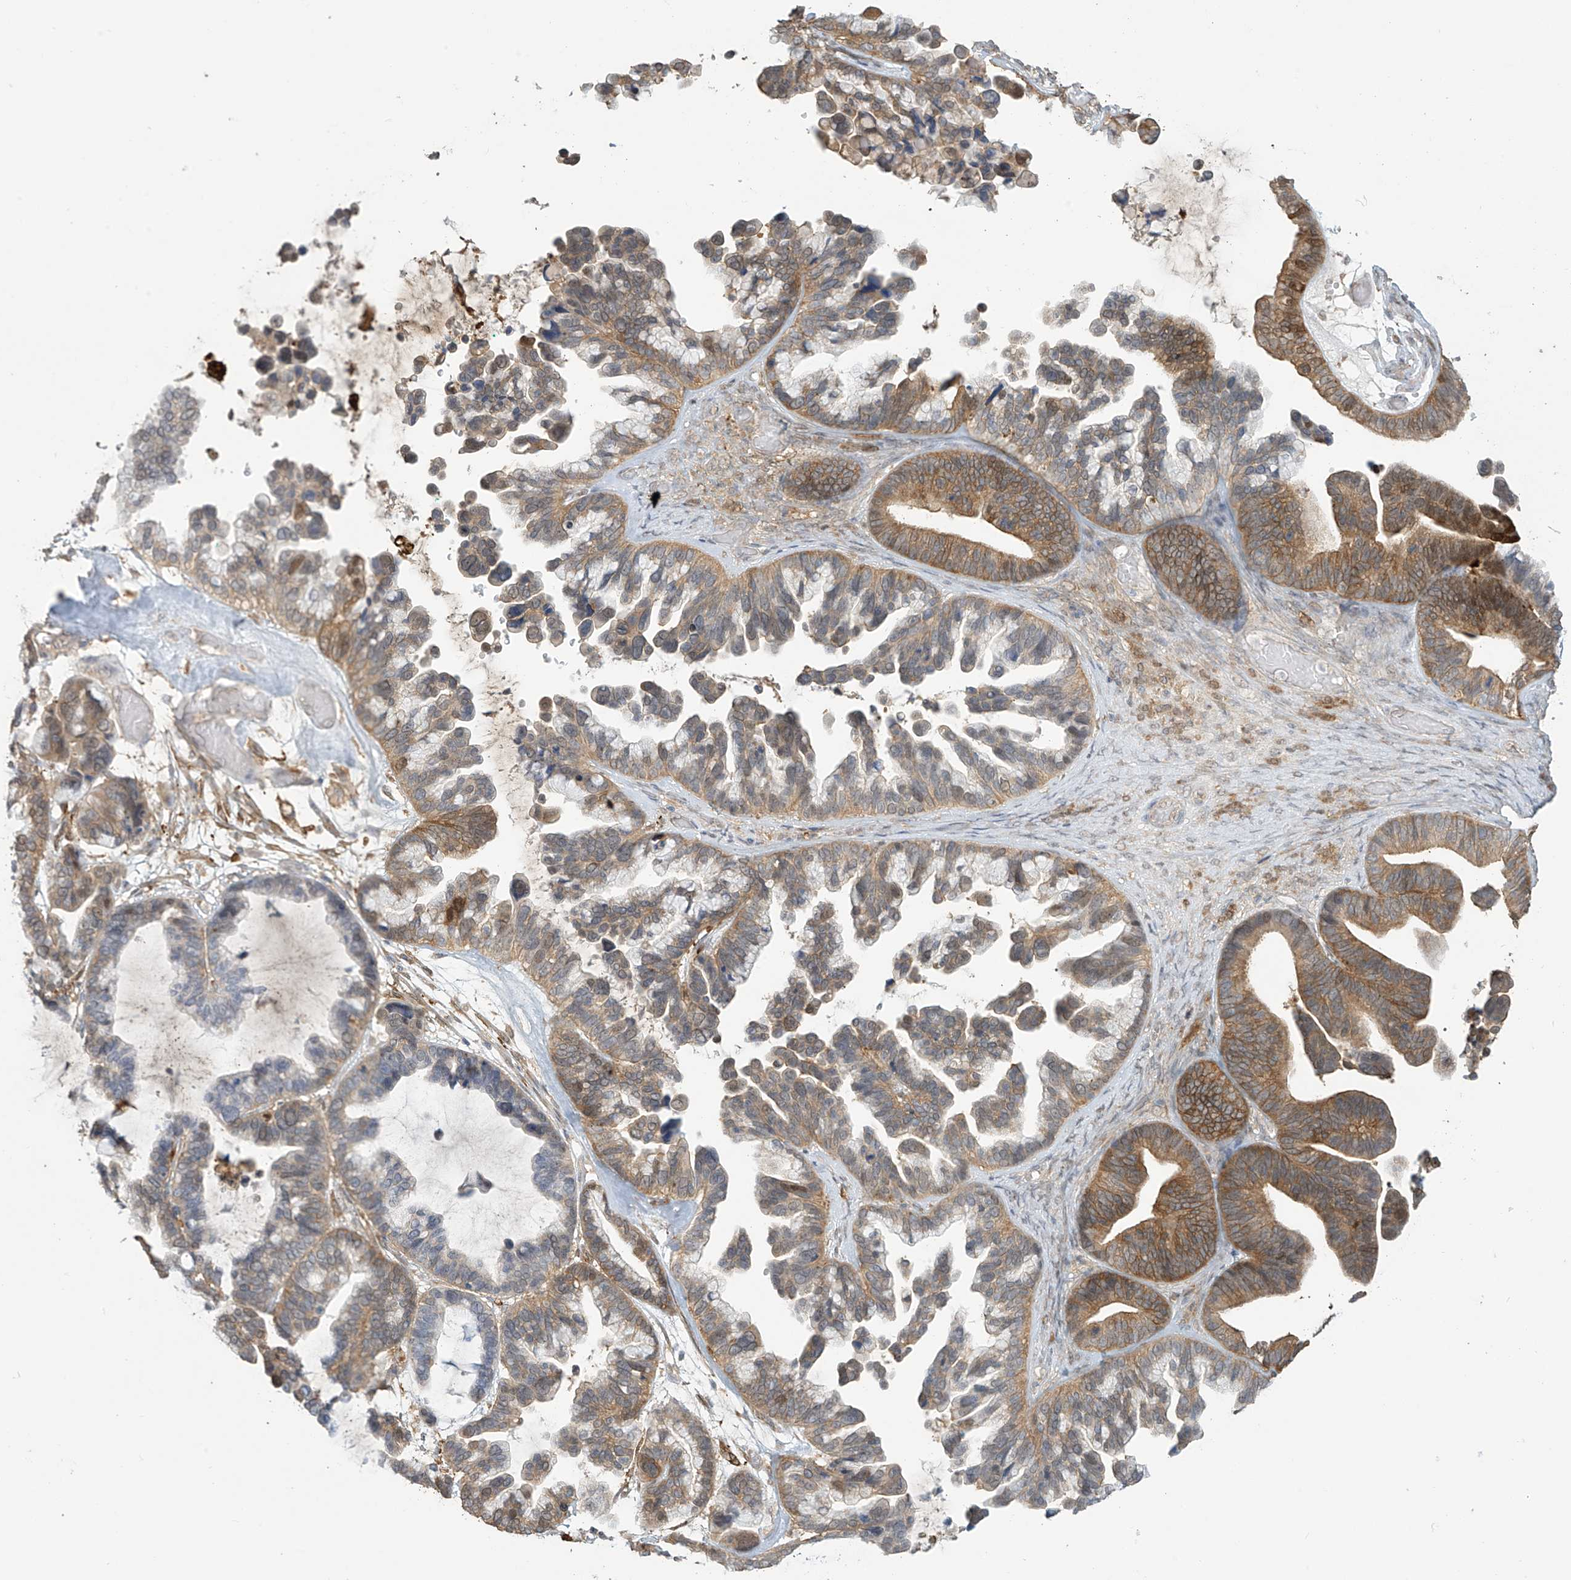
{"staining": {"intensity": "moderate", "quantity": "25%-75%", "location": "cytoplasmic/membranous"}, "tissue": "ovarian cancer", "cell_type": "Tumor cells", "image_type": "cancer", "snomed": [{"axis": "morphology", "description": "Cystadenocarcinoma, serous, NOS"}, {"axis": "topography", "description": "Ovary"}], "caption": "Tumor cells demonstrate medium levels of moderate cytoplasmic/membranous staining in approximately 25%-75% of cells in ovarian serous cystadenocarcinoma. The protein of interest is shown in brown color, while the nuclei are stained blue.", "gene": "TAGAP", "patient": {"sex": "female", "age": 56}}